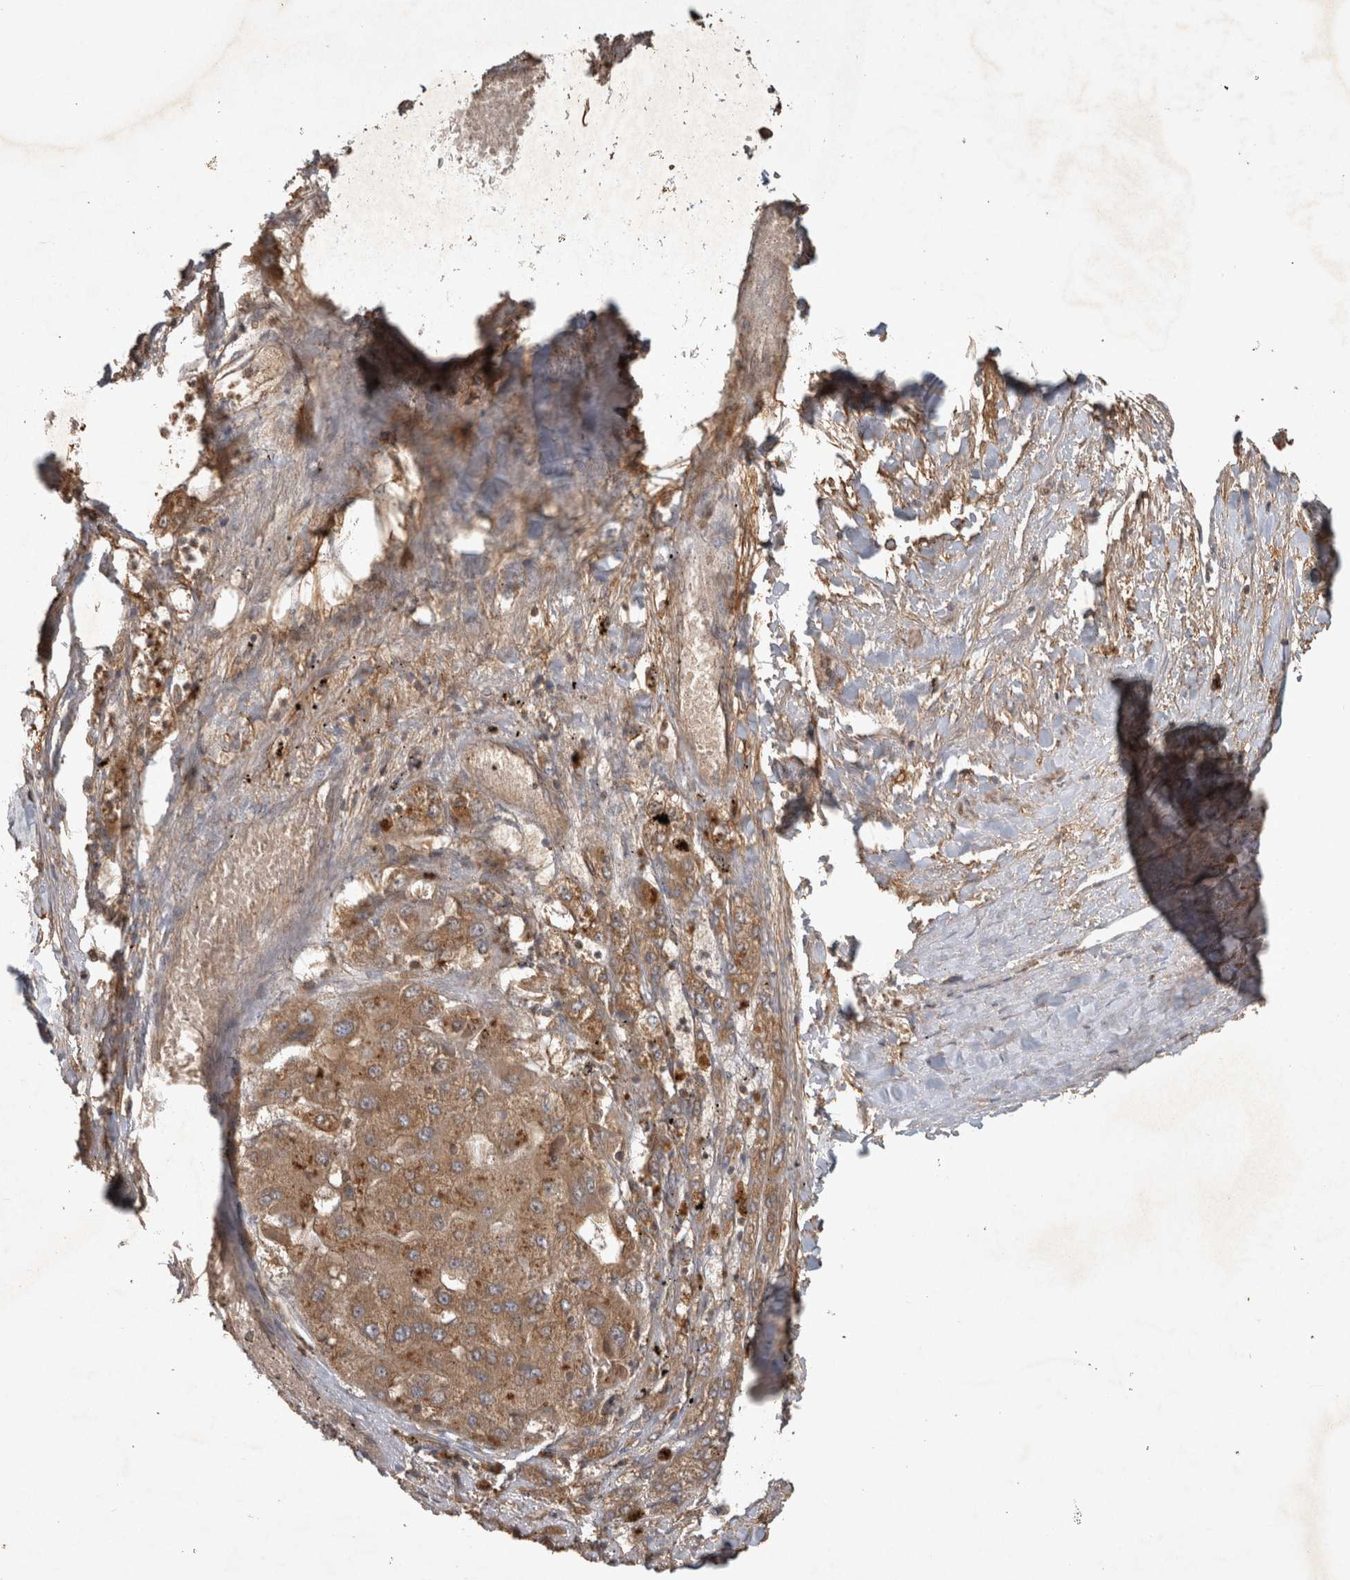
{"staining": {"intensity": "moderate", "quantity": ">75%", "location": "cytoplasmic/membranous"}, "tissue": "liver cancer", "cell_type": "Tumor cells", "image_type": "cancer", "snomed": [{"axis": "morphology", "description": "Carcinoma, Hepatocellular, NOS"}, {"axis": "topography", "description": "Liver"}], "caption": "A histopathology image of hepatocellular carcinoma (liver) stained for a protein reveals moderate cytoplasmic/membranous brown staining in tumor cells.", "gene": "TRMT61B", "patient": {"sex": "female", "age": 73}}